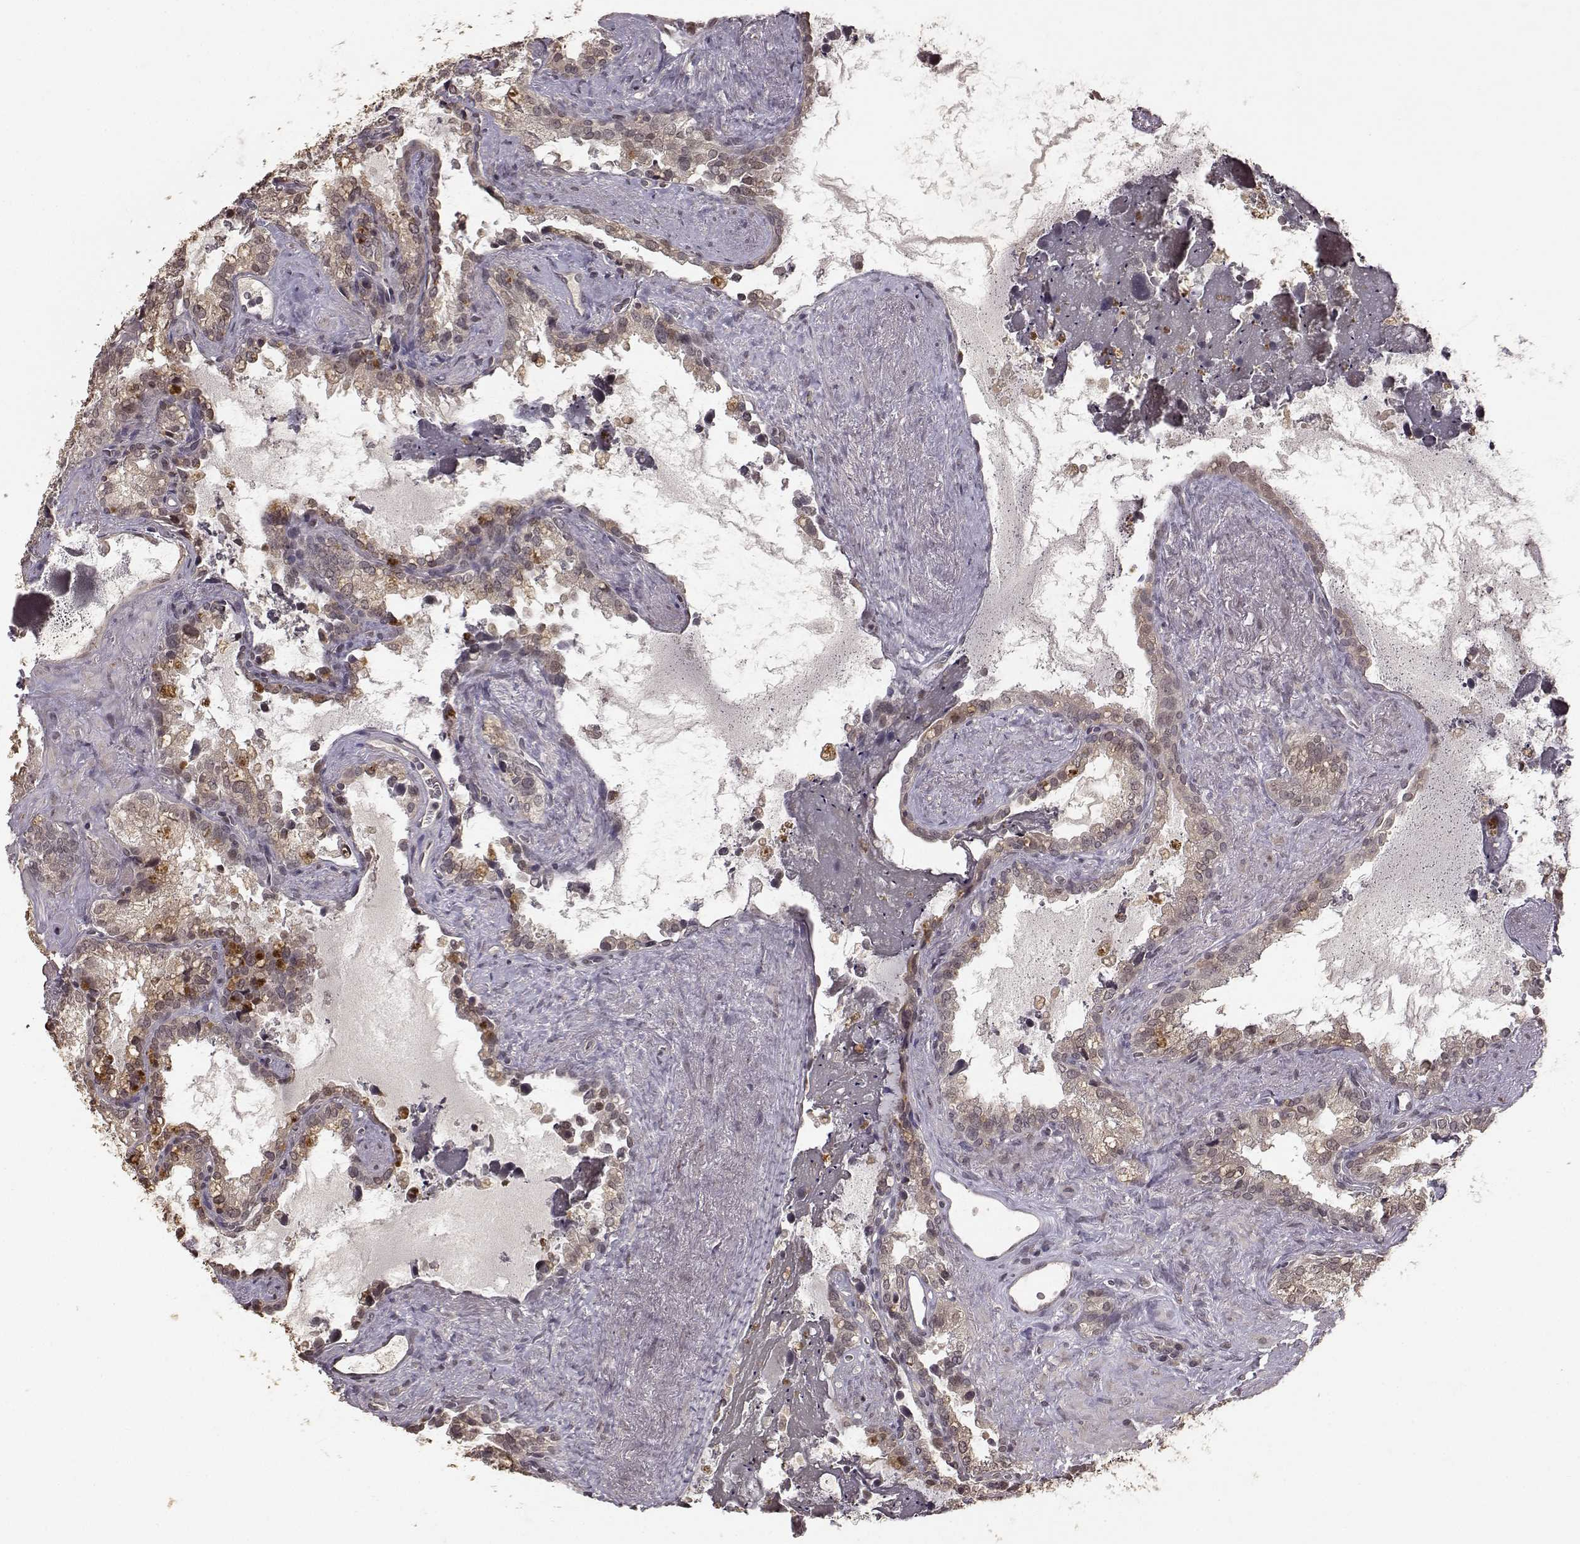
{"staining": {"intensity": "negative", "quantity": "none", "location": "none"}, "tissue": "seminal vesicle", "cell_type": "Glandular cells", "image_type": "normal", "snomed": [{"axis": "morphology", "description": "Normal tissue, NOS"}, {"axis": "topography", "description": "Seminal veicle"}], "caption": "Glandular cells show no significant expression in benign seminal vesicle. (Brightfield microscopy of DAB (3,3'-diaminobenzidine) immunohistochemistry at high magnification).", "gene": "NTRK2", "patient": {"sex": "male", "age": 71}}